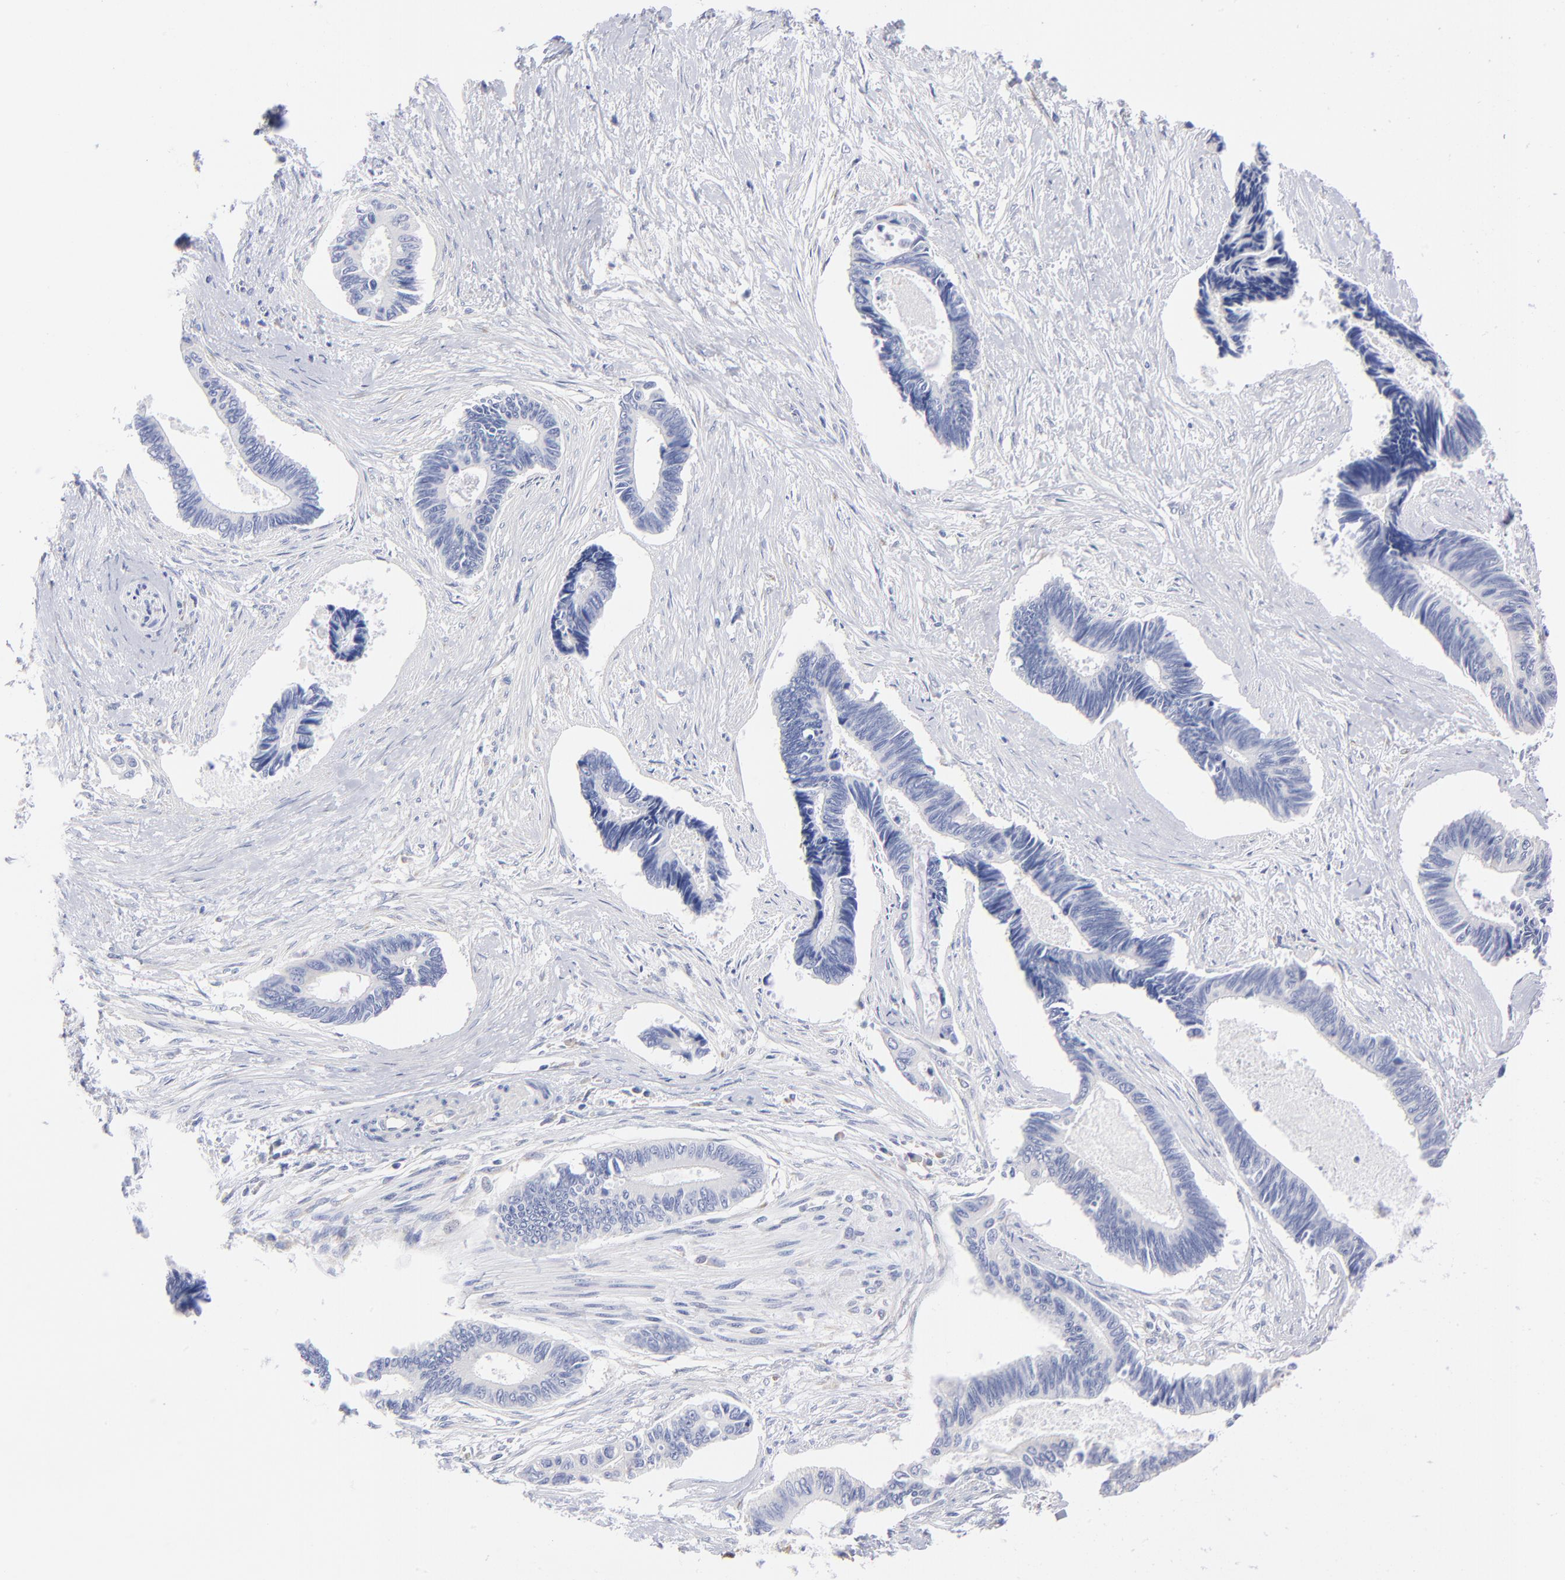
{"staining": {"intensity": "negative", "quantity": "none", "location": "none"}, "tissue": "pancreatic cancer", "cell_type": "Tumor cells", "image_type": "cancer", "snomed": [{"axis": "morphology", "description": "Adenocarcinoma, NOS"}, {"axis": "topography", "description": "Pancreas"}], "caption": "This is an immunohistochemistry histopathology image of pancreatic cancer (adenocarcinoma). There is no staining in tumor cells.", "gene": "EIF2AK2", "patient": {"sex": "female", "age": 70}}